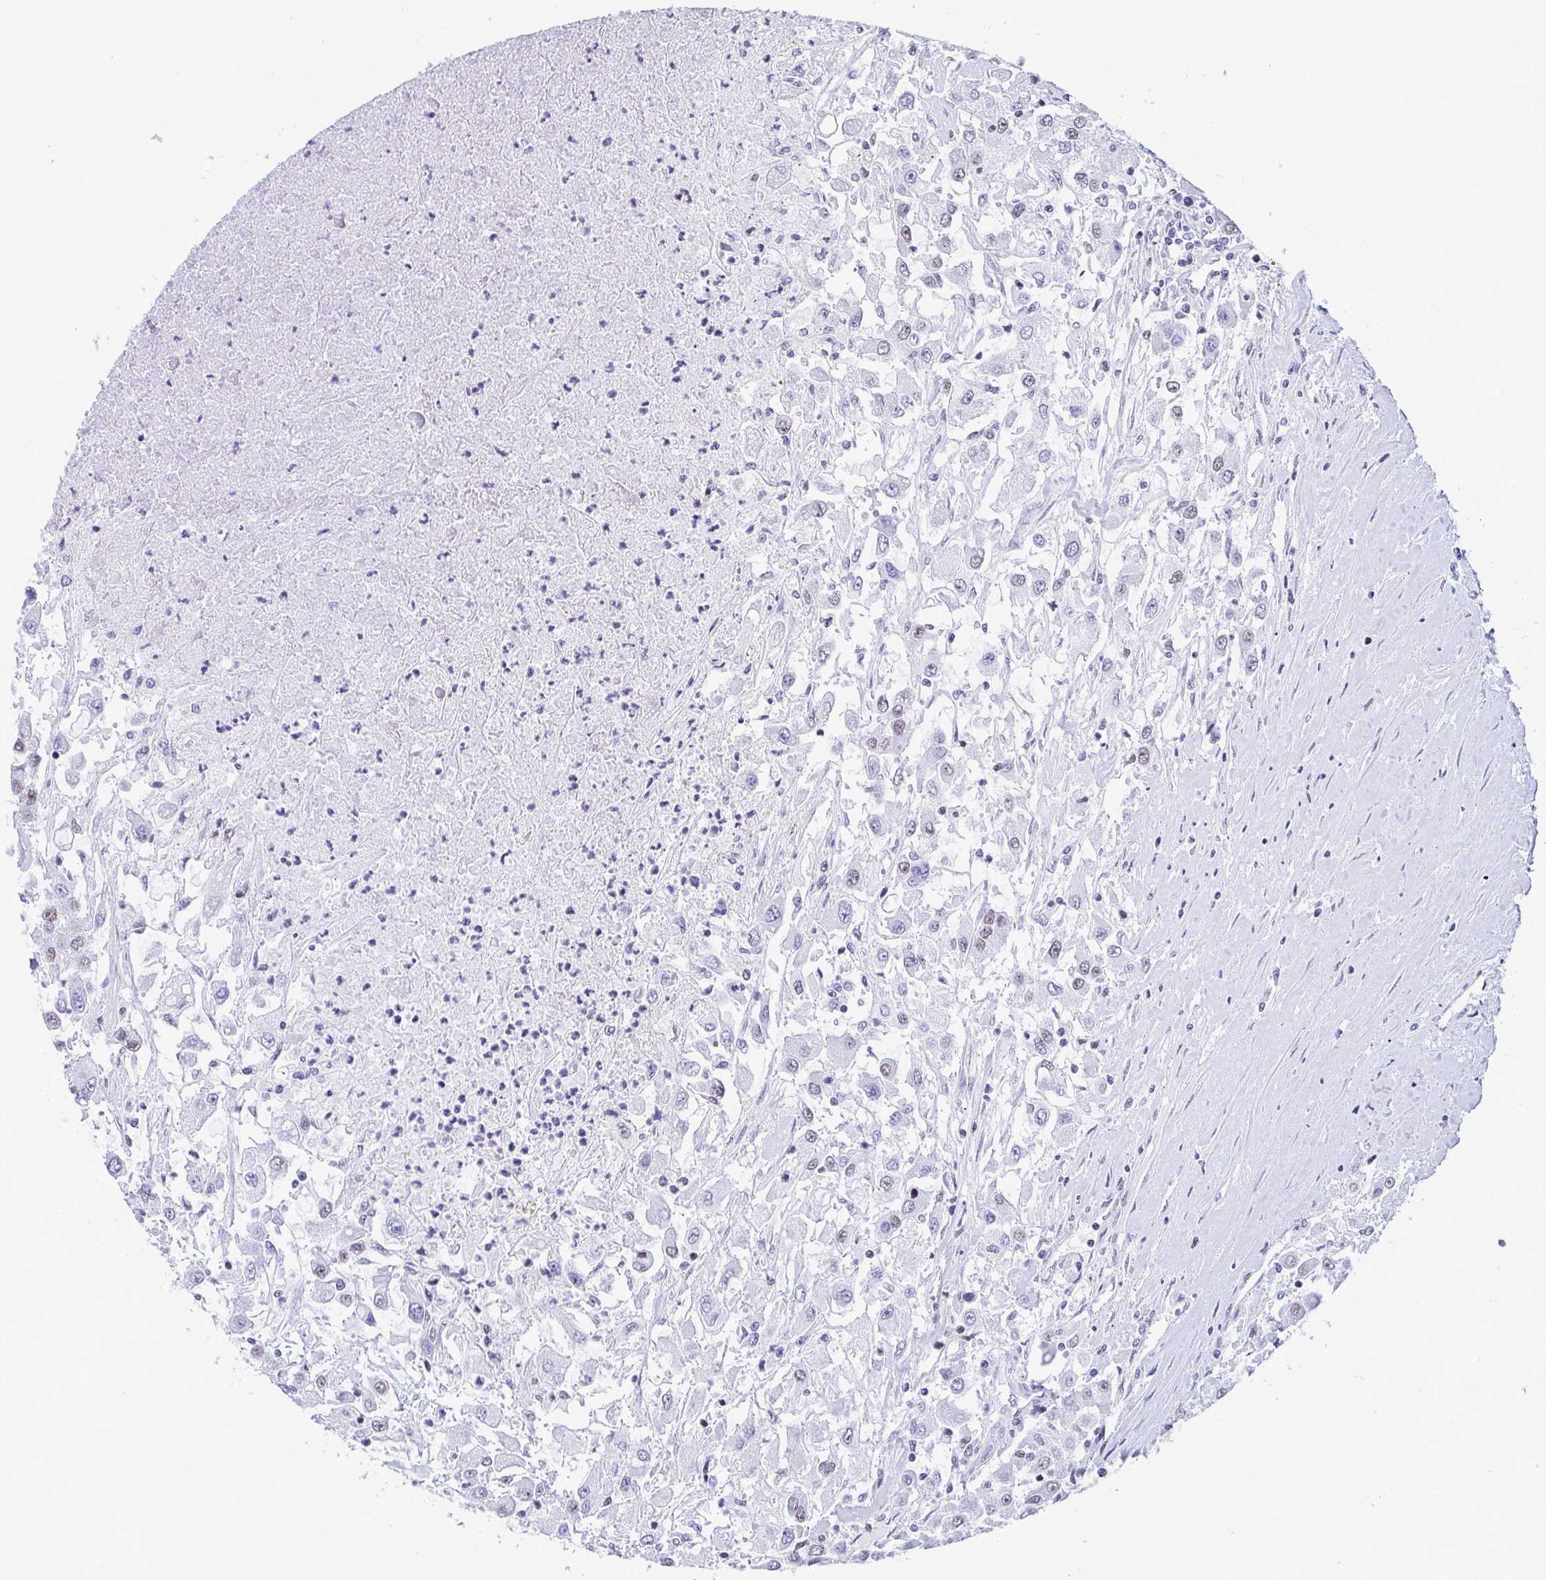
{"staining": {"intensity": "weak", "quantity": "<25%", "location": "nuclear"}, "tissue": "renal cancer", "cell_type": "Tumor cells", "image_type": "cancer", "snomed": [{"axis": "morphology", "description": "Adenocarcinoma, NOS"}, {"axis": "topography", "description": "Kidney"}], "caption": "Immunohistochemistry (IHC) of human renal cancer (adenocarcinoma) demonstrates no staining in tumor cells.", "gene": "DDX52", "patient": {"sex": "female", "age": 67}}